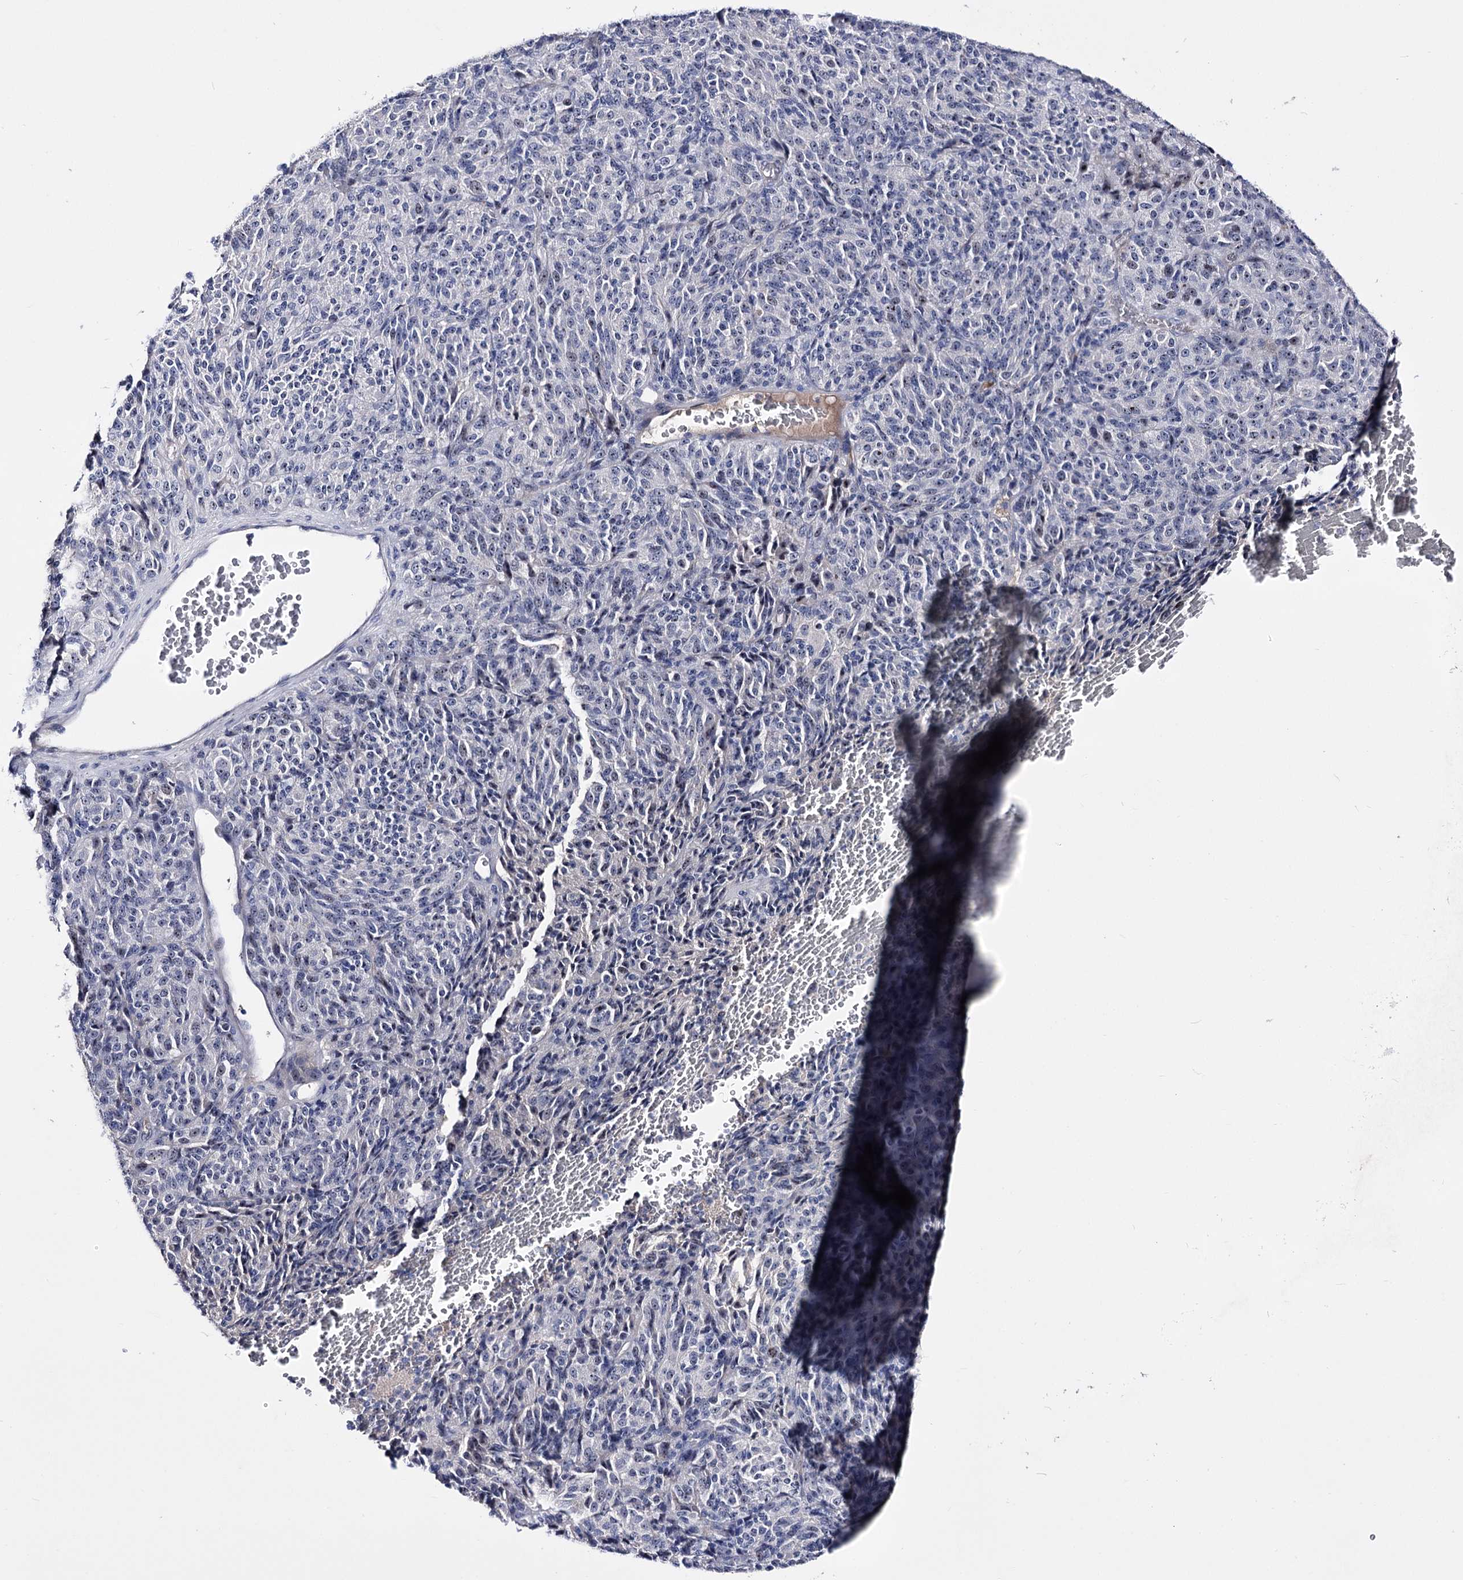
{"staining": {"intensity": "negative", "quantity": "none", "location": "none"}, "tissue": "melanoma", "cell_type": "Tumor cells", "image_type": "cancer", "snomed": [{"axis": "morphology", "description": "Malignant melanoma, Metastatic site"}, {"axis": "topography", "description": "Brain"}], "caption": "High power microscopy micrograph of an immunohistochemistry micrograph of malignant melanoma (metastatic site), revealing no significant staining in tumor cells. (DAB immunohistochemistry (IHC) visualized using brightfield microscopy, high magnification).", "gene": "PCGF5", "patient": {"sex": "female", "age": 56}}